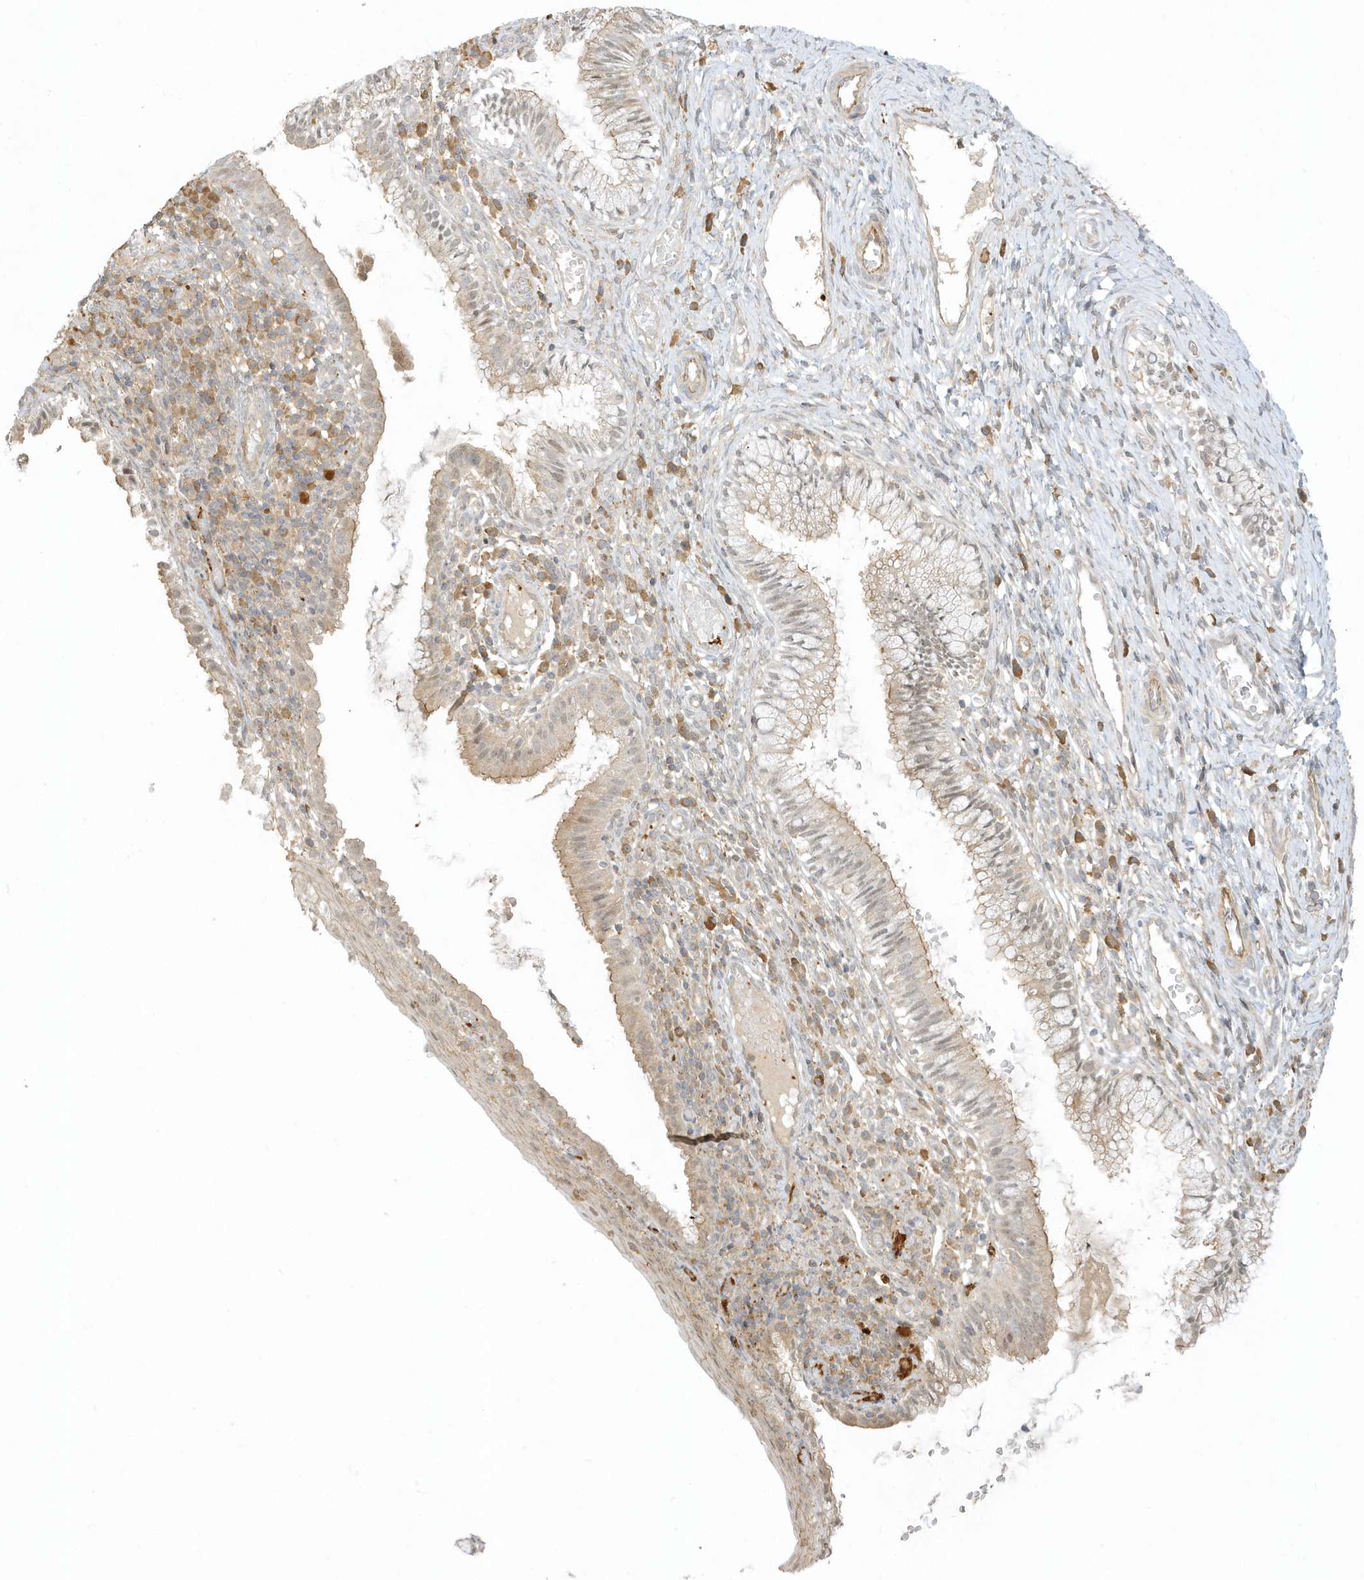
{"staining": {"intensity": "moderate", "quantity": "25%-75%", "location": "cytoplasmic/membranous"}, "tissue": "cervix", "cell_type": "Glandular cells", "image_type": "normal", "snomed": [{"axis": "morphology", "description": "Normal tissue, NOS"}, {"axis": "topography", "description": "Cervix"}], "caption": "IHC of unremarkable human cervix exhibits medium levels of moderate cytoplasmic/membranous expression in about 25%-75% of glandular cells.", "gene": "ZBTB8A", "patient": {"sex": "female", "age": 27}}